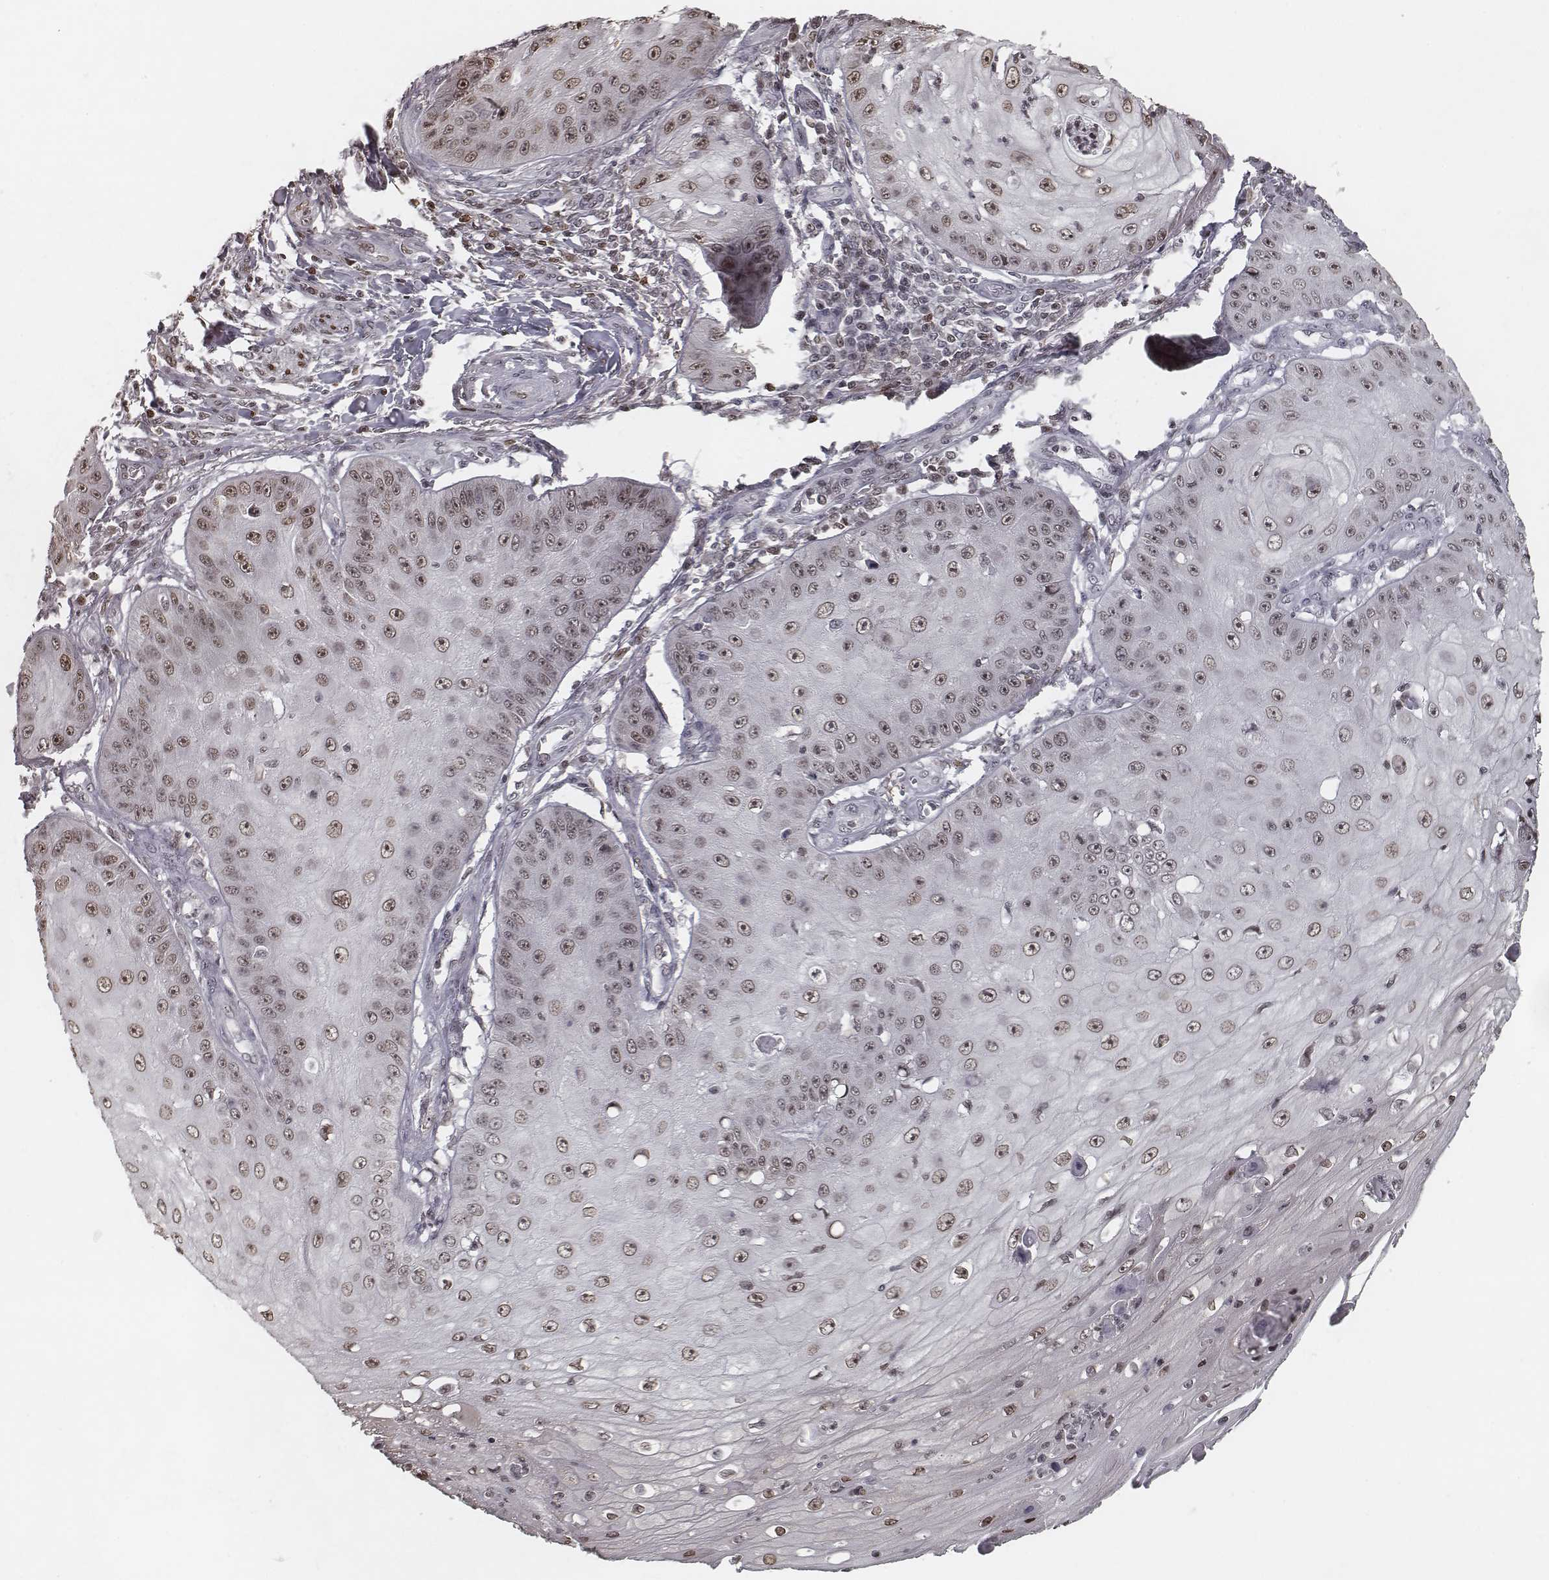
{"staining": {"intensity": "weak", "quantity": ">75%", "location": "nuclear"}, "tissue": "skin cancer", "cell_type": "Tumor cells", "image_type": "cancer", "snomed": [{"axis": "morphology", "description": "Squamous cell carcinoma, NOS"}, {"axis": "topography", "description": "Skin"}], "caption": "A histopathology image of skin squamous cell carcinoma stained for a protein displays weak nuclear brown staining in tumor cells. (brown staining indicates protein expression, while blue staining denotes nuclei).", "gene": "HMGA2", "patient": {"sex": "male", "age": 70}}